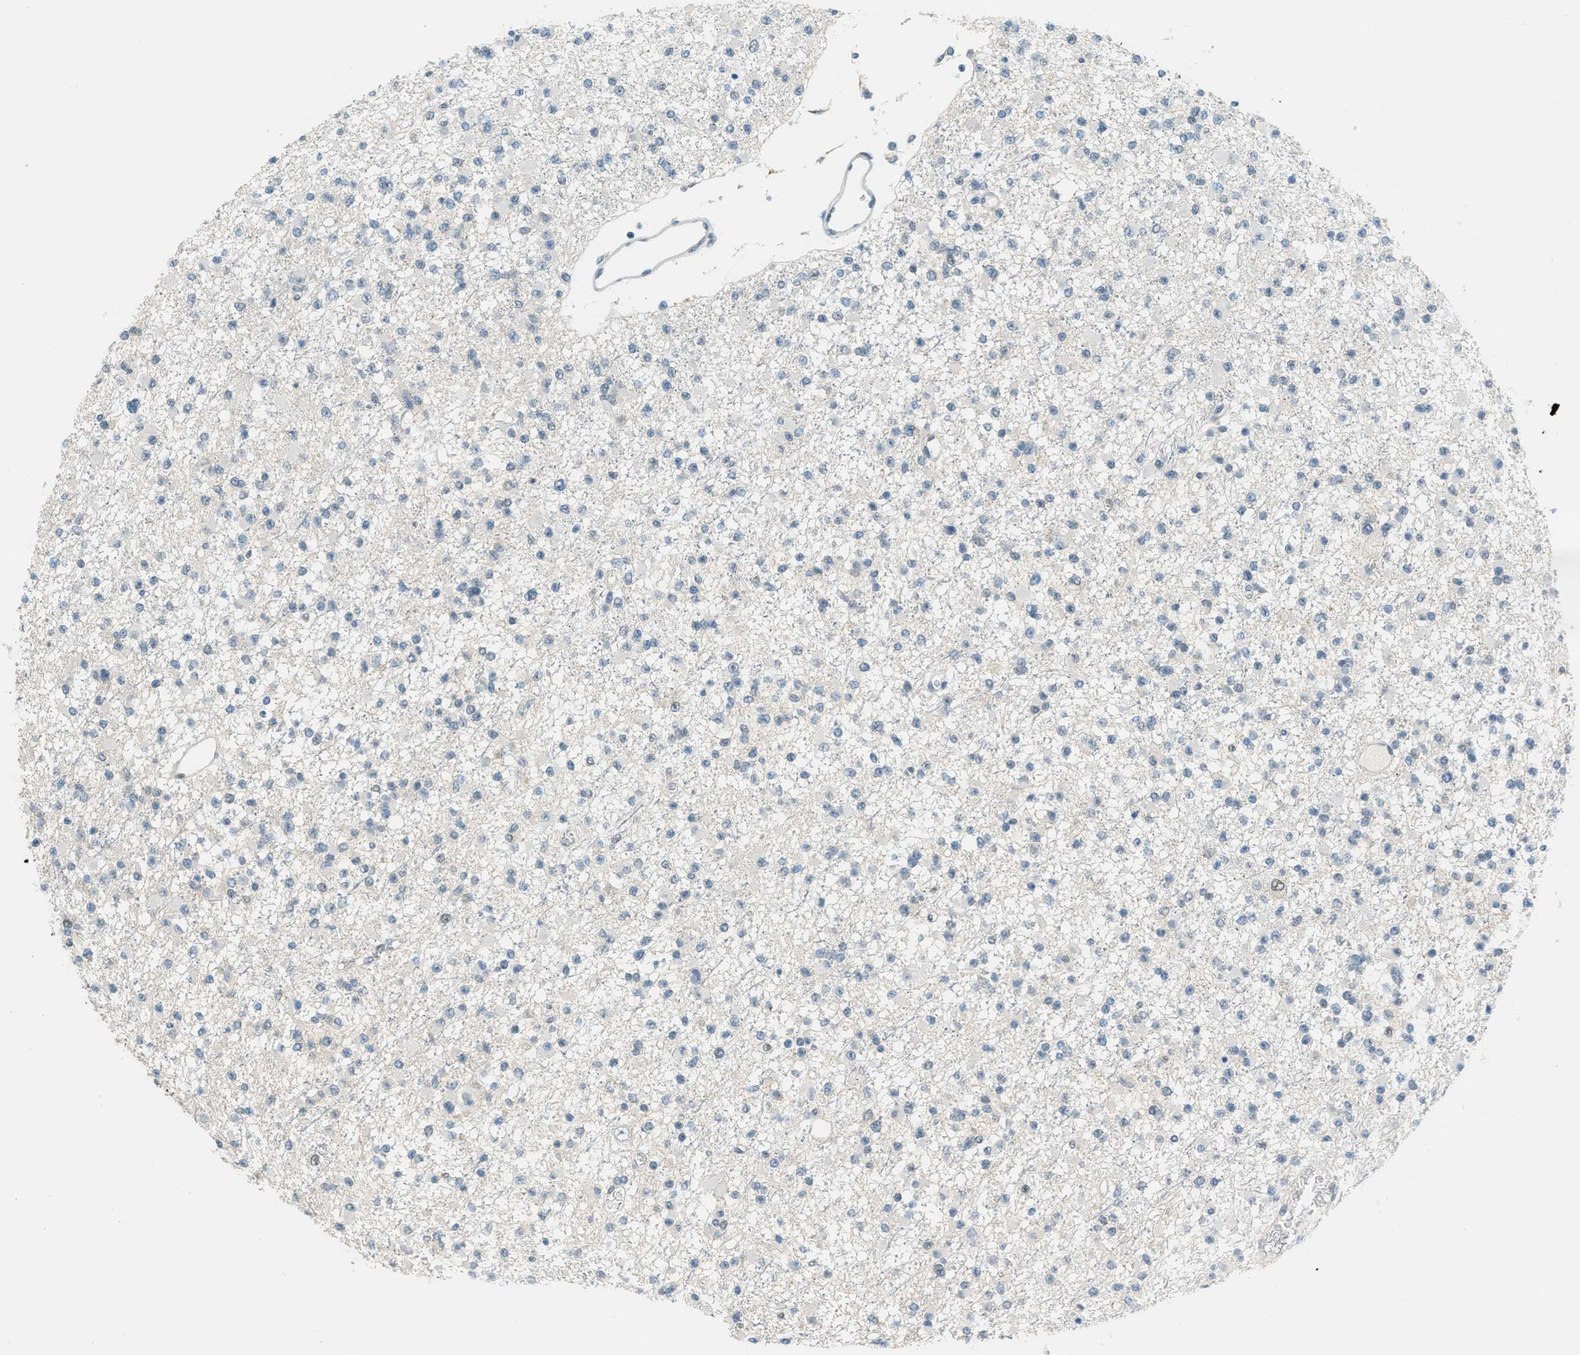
{"staining": {"intensity": "negative", "quantity": "none", "location": "none"}, "tissue": "glioma", "cell_type": "Tumor cells", "image_type": "cancer", "snomed": [{"axis": "morphology", "description": "Glioma, malignant, Low grade"}, {"axis": "topography", "description": "Brain"}], "caption": "Photomicrograph shows no significant protein positivity in tumor cells of malignant low-grade glioma. (Stains: DAB (3,3'-diaminobenzidine) IHC with hematoxylin counter stain, Microscopy: brightfield microscopy at high magnification).", "gene": "TCF3", "patient": {"sex": "female", "age": 22}}